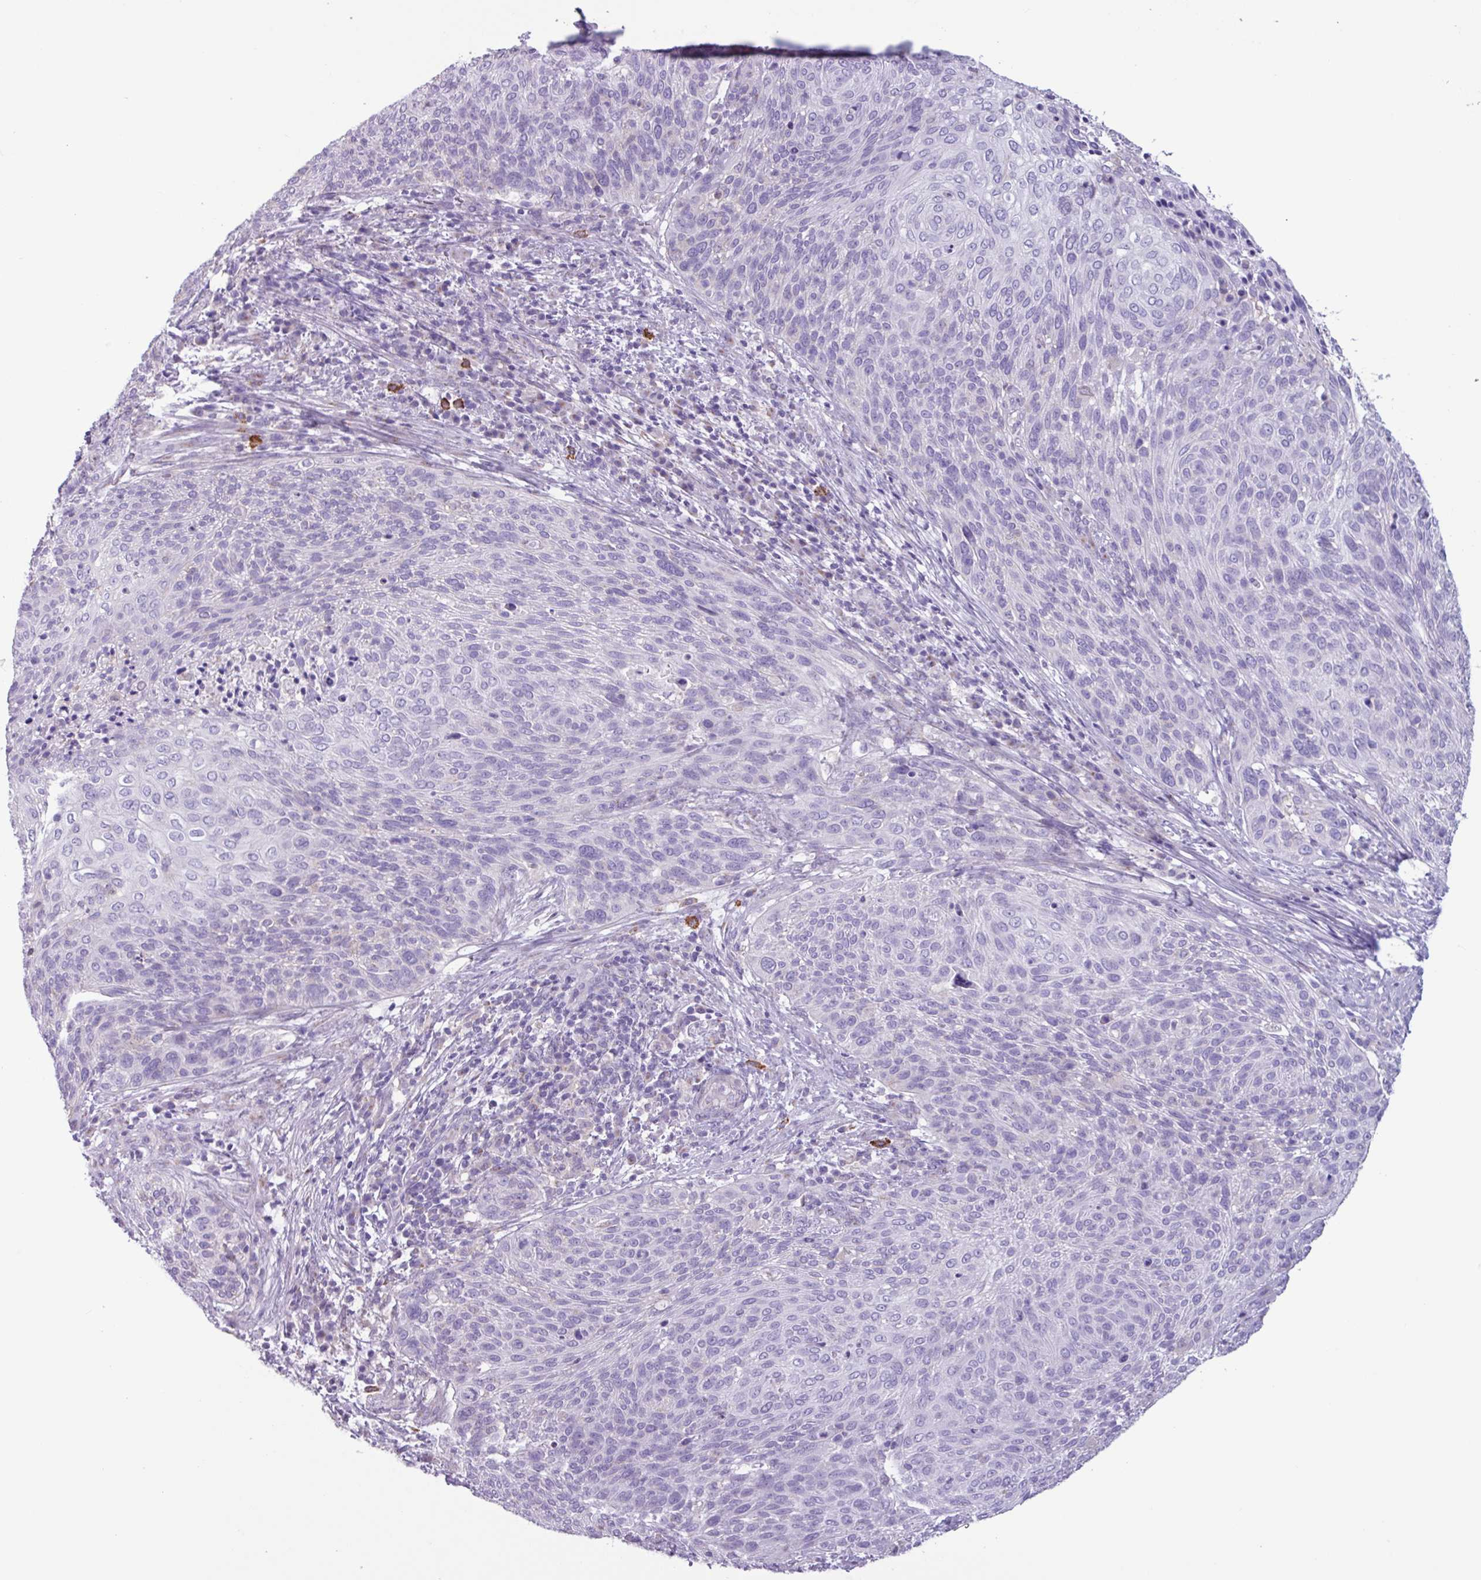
{"staining": {"intensity": "negative", "quantity": "none", "location": "none"}, "tissue": "cervical cancer", "cell_type": "Tumor cells", "image_type": "cancer", "snomed": [{"axis": "morphology", "description": "Squamous cell carcinoma, NOS"}, {"axis": "topography", "description": "Cervix"}], "caption": "Tumor cells are negative for protein expression in human cervical squamous cell carcinoma. The staining was performed using DAB to visualize the protein expression in brown, while the nuclei were stained in blue with hematoxylin (Magnification: 20x).", "gene": "ADGRE1", "patient": {"sex": "female", "age": 31}}